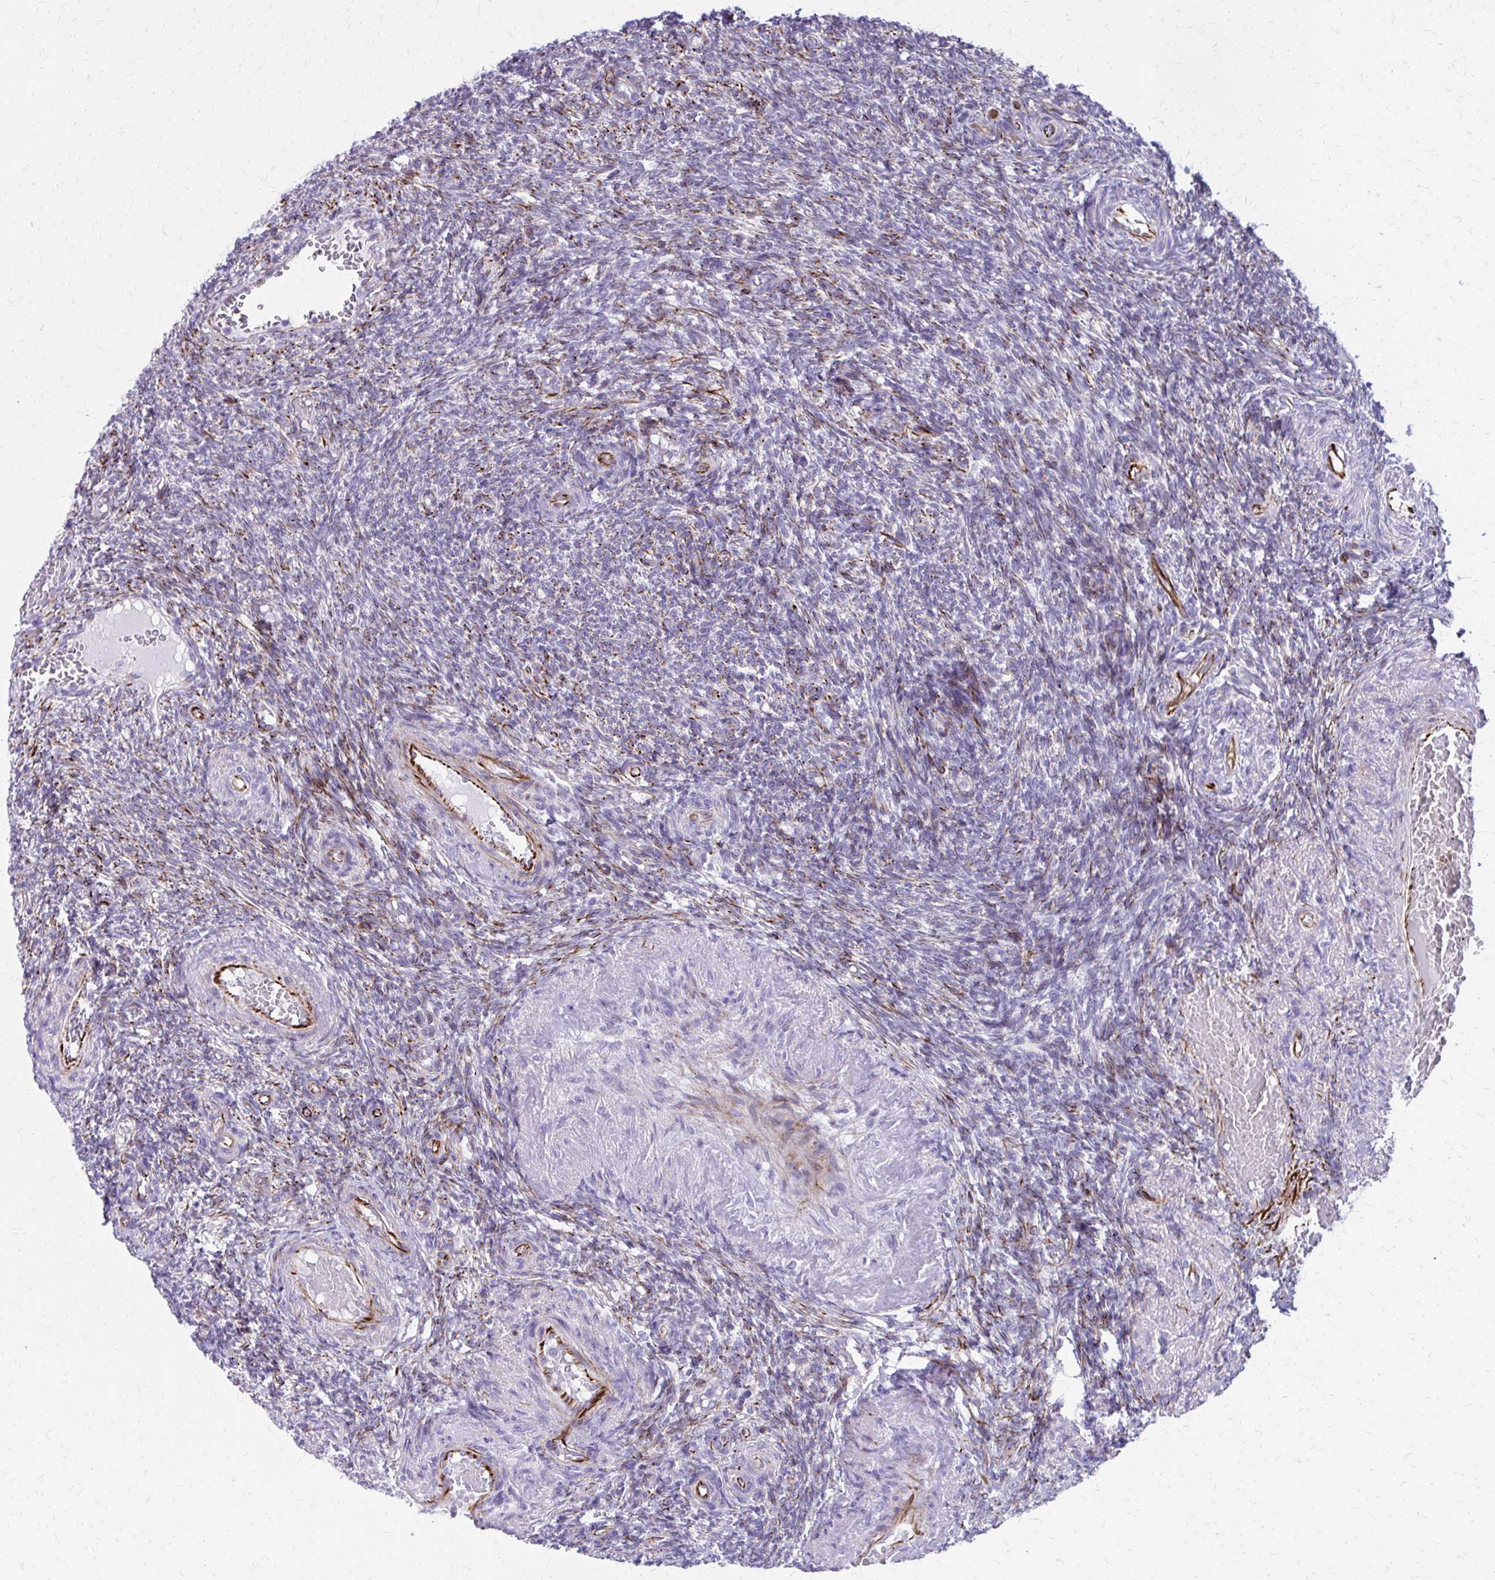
{"staining": {"intensity": "negative", "quantity": "none", "location": "none"}, "tissue": "ovary", "cell_type": "Follicle cells", "image_type": "normal", "snomed": [{"axis": "morphology", "description": "Normal tissue, NOS"}, {"axis": "topography", "description": "Ovary"}], "caption": "Immunohistochemistry image of unremarkable ovary: ovary stained with DAB (3,3'-diaminobenzidine) exhibits no significant protein expression in follicle cells.", "gene": "TRIM6", "patient": {"sex": "female", "age": 39}}